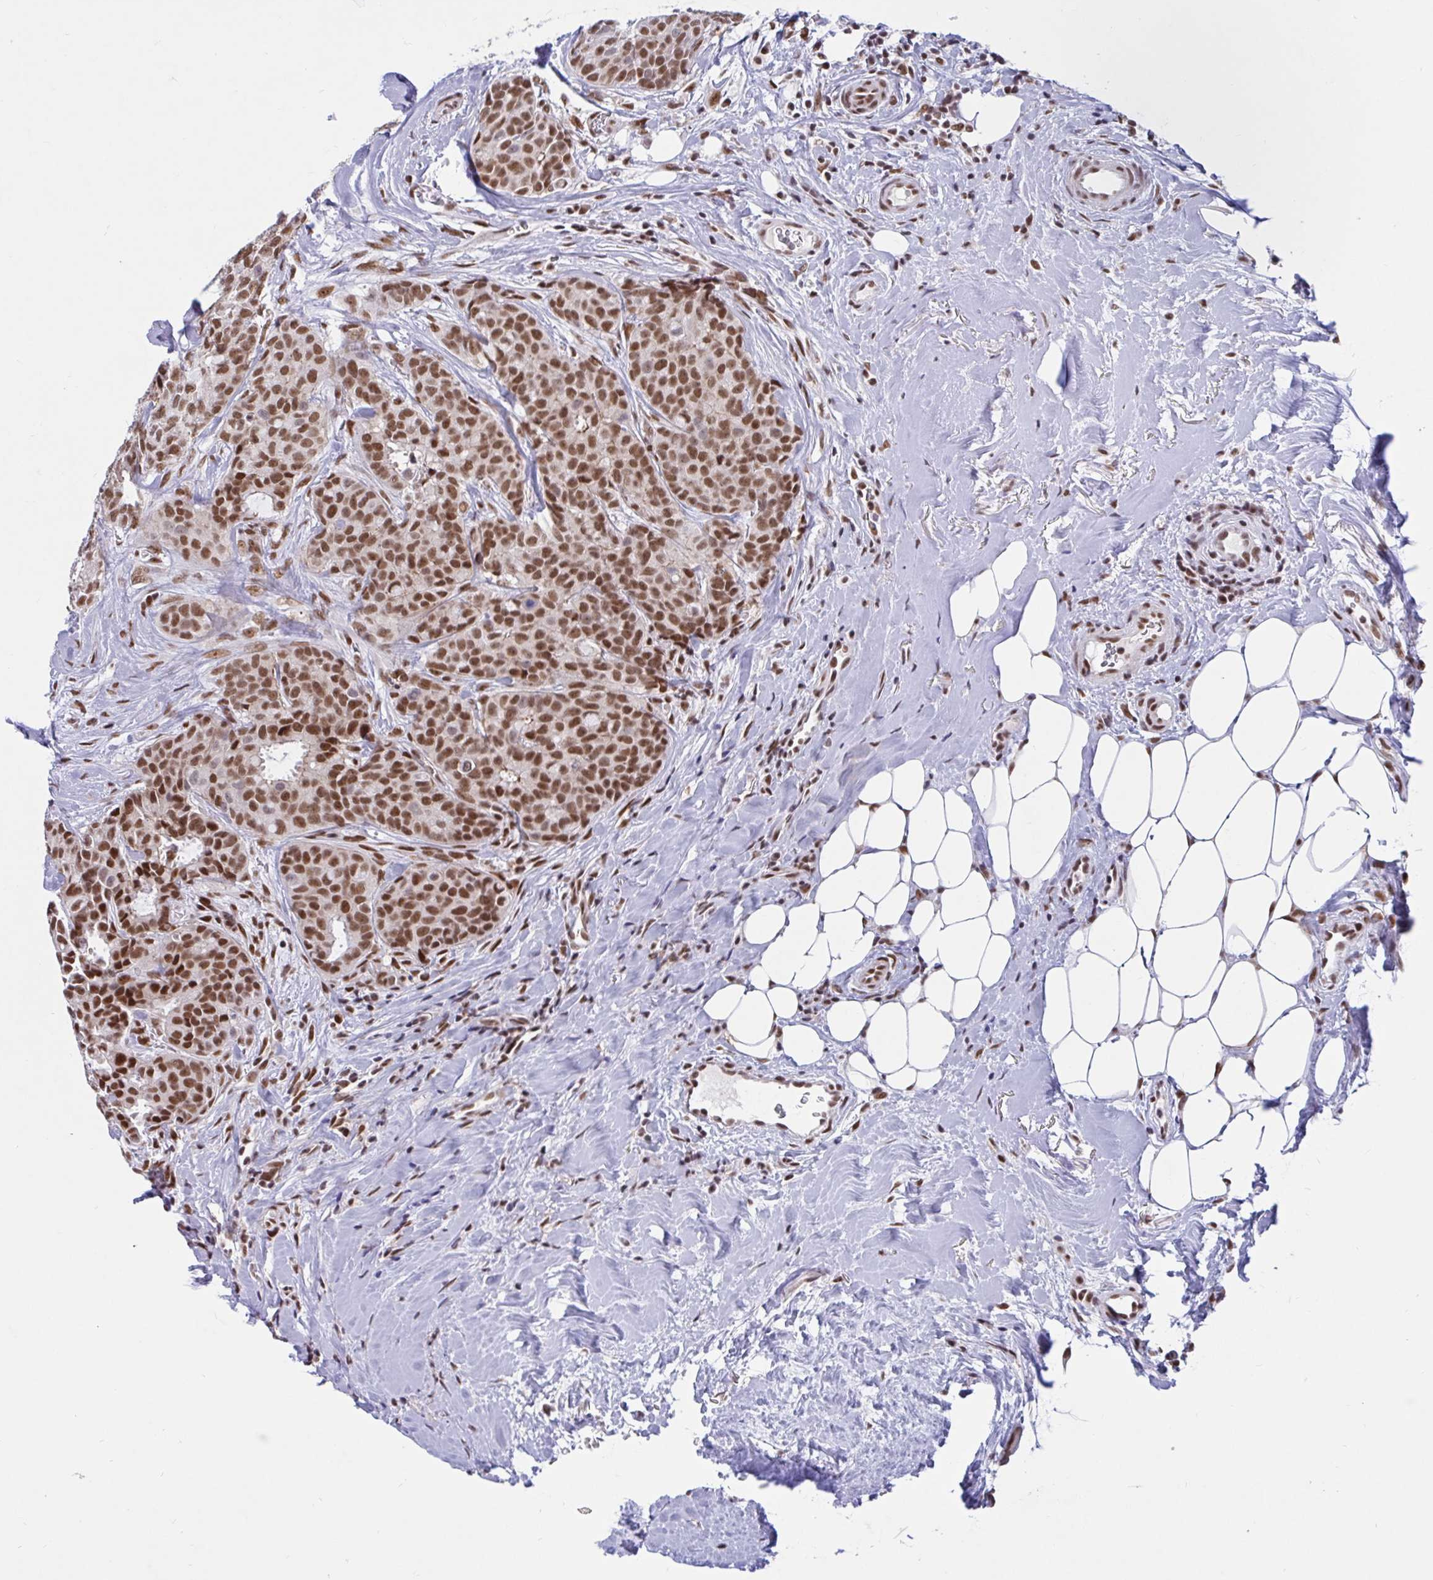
{"staining": {"intensity": "moderate", "quantity": ">75%", "location": "nuclear"}, "tissue": "breast cancer", "cell_type": "Tumor cells", "image_type": "cancer", "snomed": [{"axis": "morphology", "description": "Duct carcinoma"}, {"axis": "topography", "description": "Breast"}], "caption": "Protein expression analysis of human breast cancer (infiltrating ductal carcinoma) reveals moderate nuclear positivity in approximately >75% of tumor cells. The staining was performed using DAB (3,3'-diaminobenzidine), with brown indicating positive protein expression. Nuclei are stained blue with hematoxylin.", "gene": "PHF10", "patient": {"sex": "female", "age": 84}}